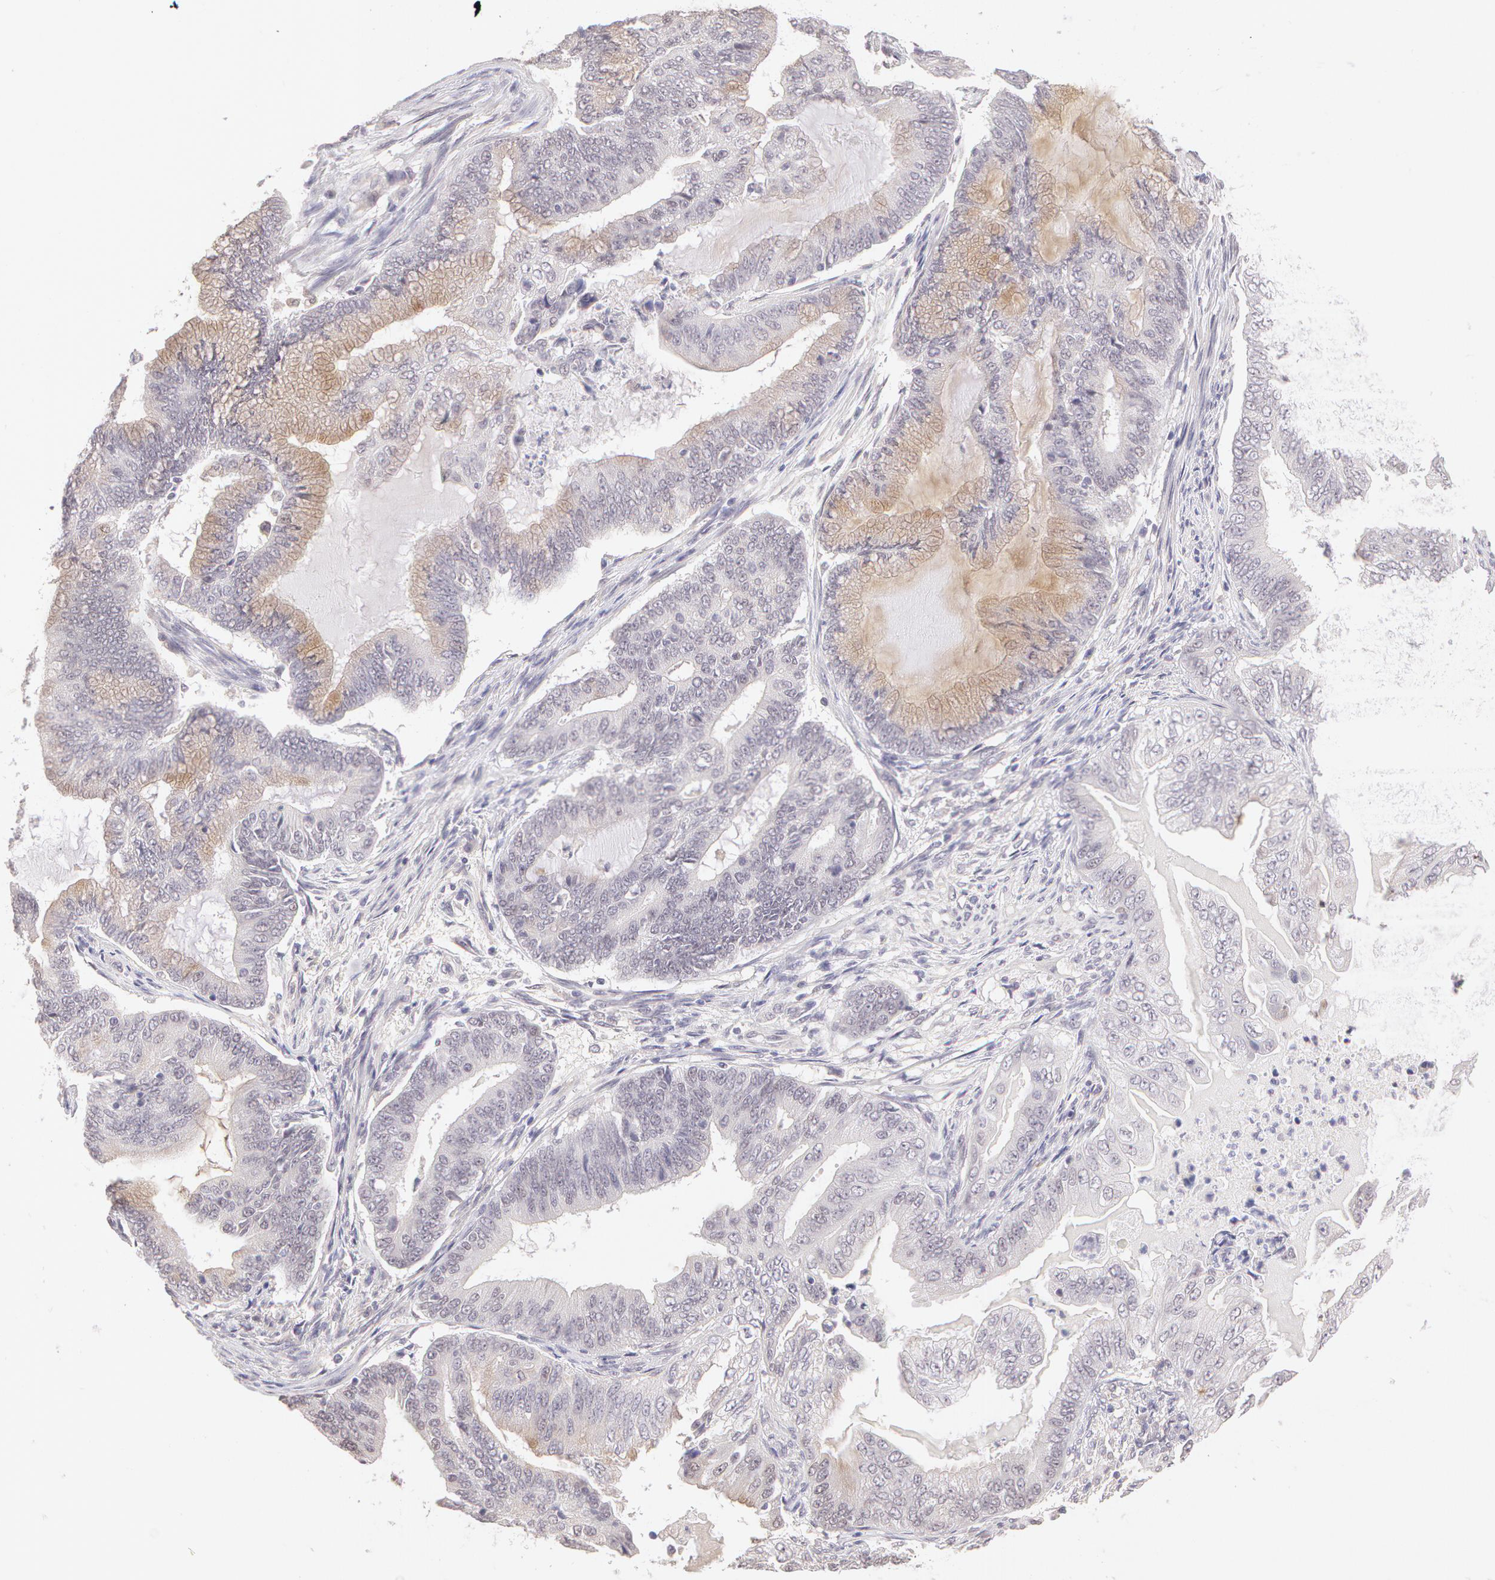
{"staining": {"intensity": "negative", "quantity": "none", "location": "none"}, "tissue": "endometrial cancer", "cell_type": "Tumor cells", "image_type": "cancer", "snomed": [{"axis": "morphology", "description": "Adenocarcinoma, NOS"}, {"axis": "topography", "description": "Endometrium"}], "caption": "Immunohistochemistry photomicrograph of endometrial cancer (adenocarcinoma) stained for a protein (brown), which shows no expression in tumor cells.", "gene": "ZNF597", "patient": {"sex": "female", "age": 63}}